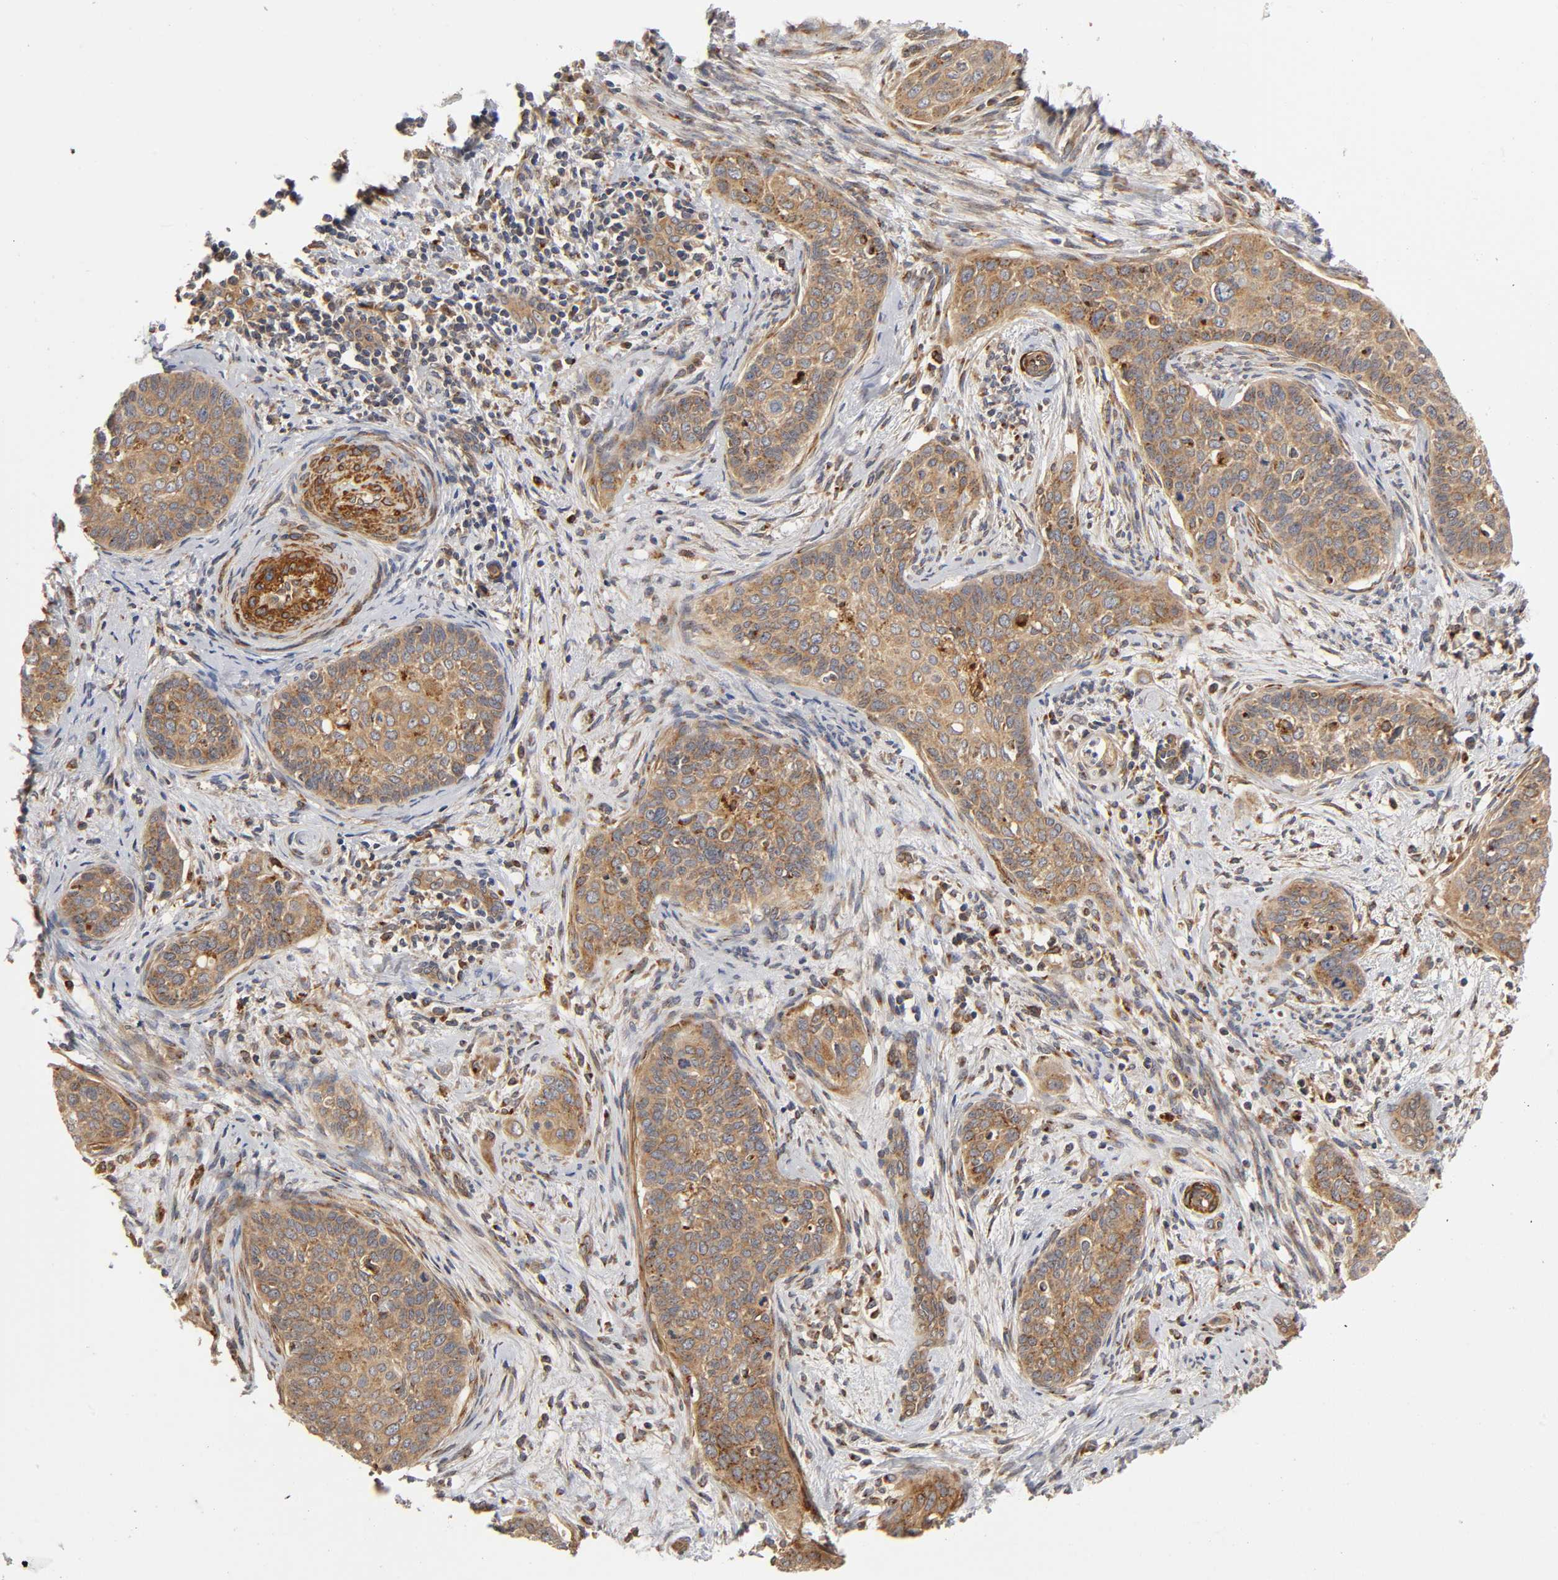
{"staining": {"intensity": "moderate", "quantity": ">75%", "location": "cytoplasmic/membranous"}, "tissue": "cervical cancer", "cell_type": "Tumor cells", "image_type": "cancer", "snomed": [{"axis": "morphology", "description": "Squamous cell carcinoma, NOS"}, {"axis": "topography", "description": "Cervix"}], "caption": "Immunohistochemical staining of cervical squamous cell carcinoma reveals medium levels of moderate cytoplasmic/membranous protein staining in approximately >75% of tumor cells. Using DAB (brown) and hematoxylin (blue) stains, captured at high magnification using brightfield microscopy.", "gene": "GNPTG", "patient": {"sex": "female", "age": 33}}